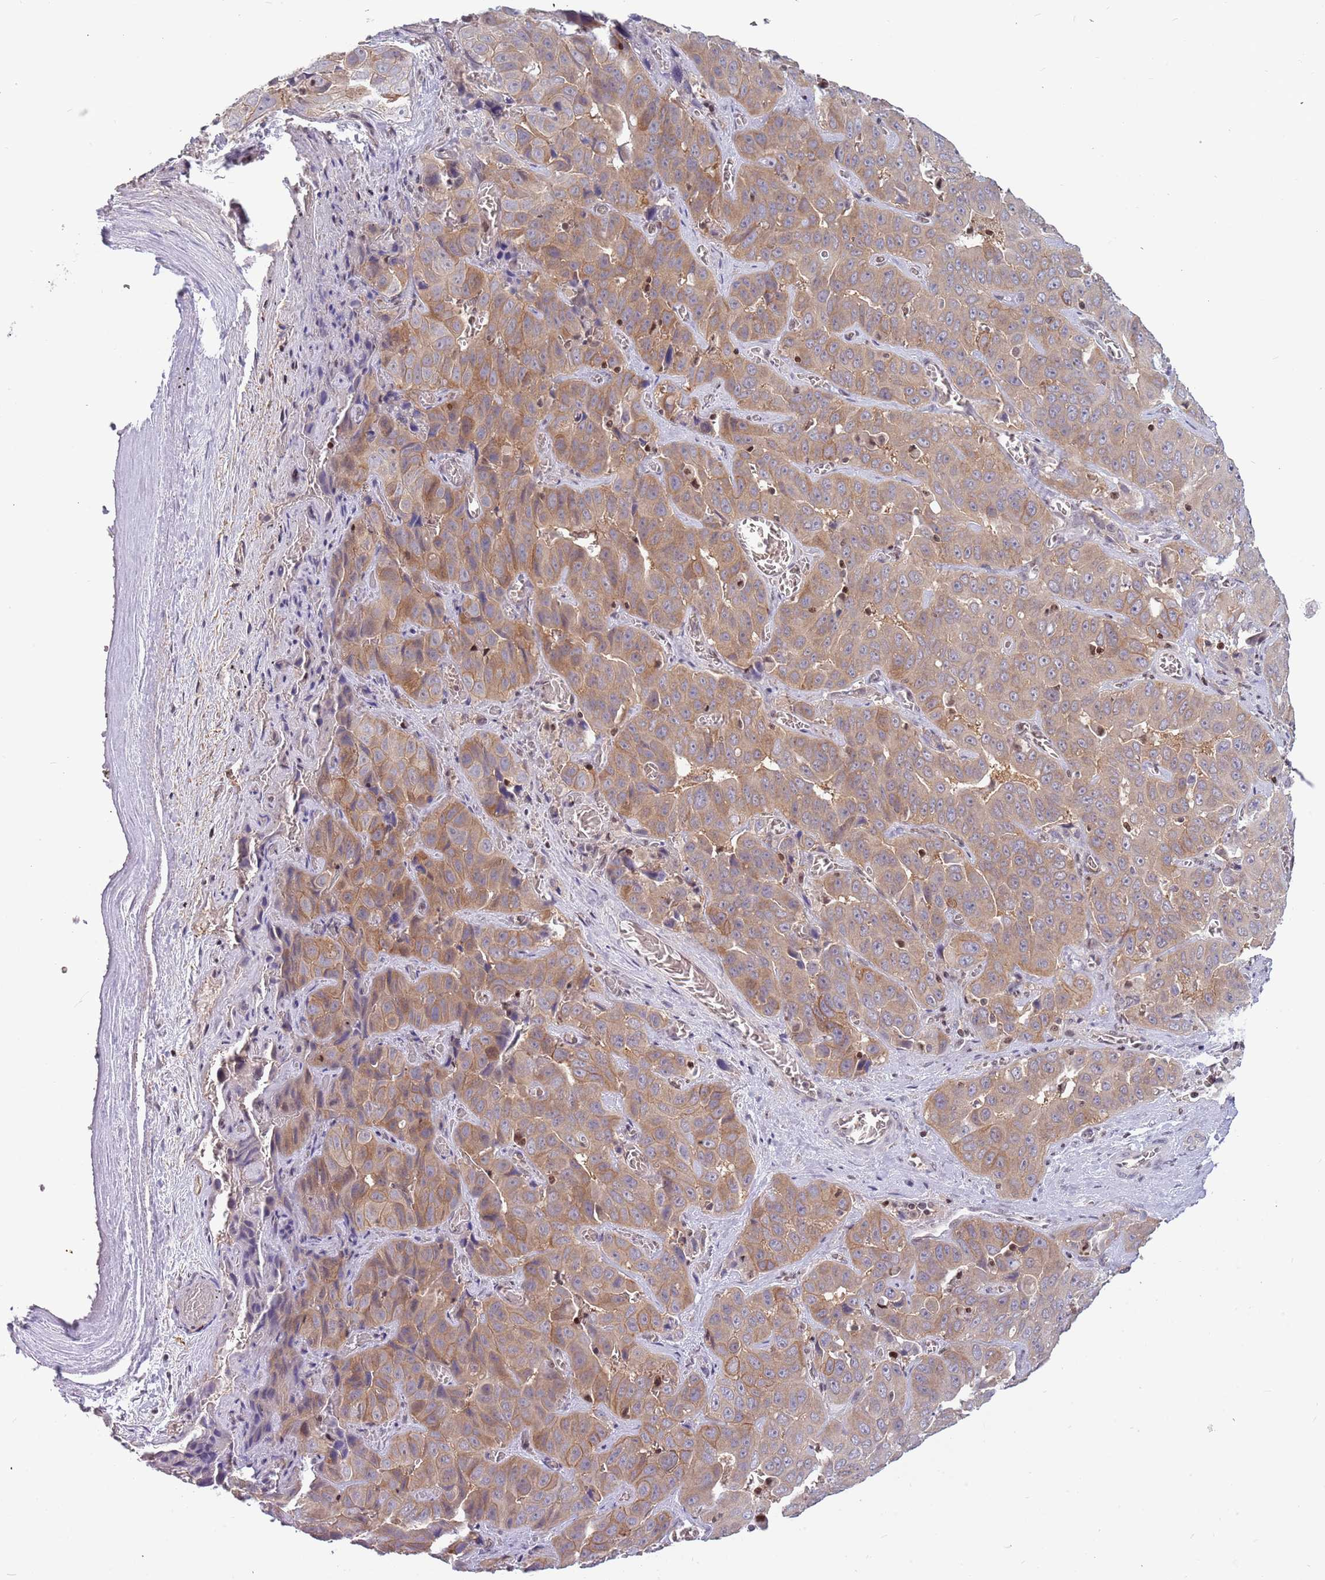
{"staining": {"intensity": "weak", "quantity": ">75%", "location": "cytoplasmic/membranous"}, "tissue": "liver cancer", "cell_type": "Tumor cells", "image_type": "cancer", "snomed": [{"axis": "morphology", "description": "Cholangiocarcinoma"}, {"axis": "topography", "description": "Liver"}], "caption": "Tumor cells demonstrate low levels of weak cytoplasmic/membranous staining in approximately >75% of cells in human liver cancer.", "gene": "ARHGEF5", "patient": {"sex": "female", "age": 52}}